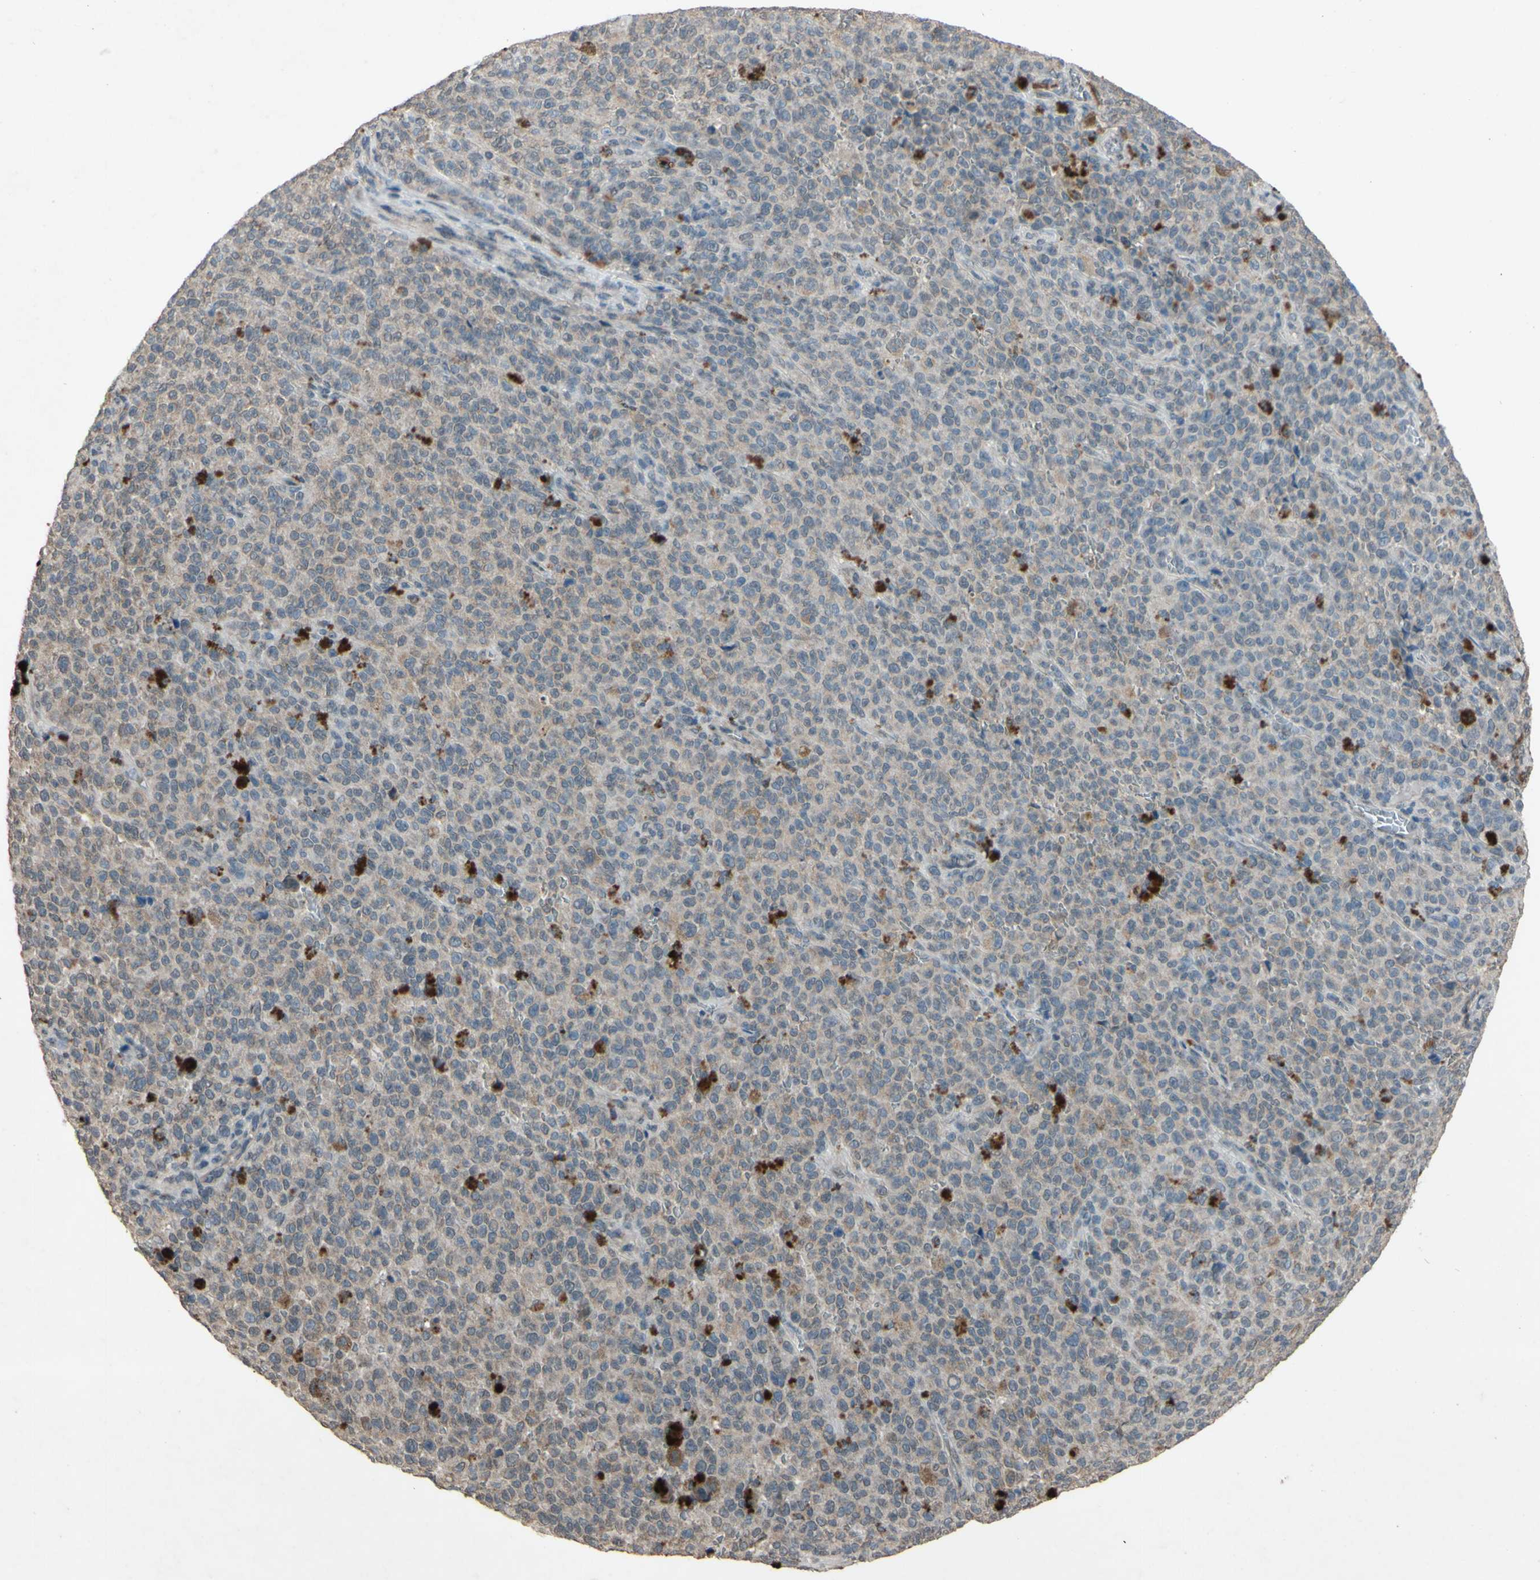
{"staining": {"intensity": "weak", "quantity": "<25%", "location": "cytoplasmic/membranous"}, "tissue": "melanoma", "cell_type": "Tumor cells", "image_type": "cancer", "snomed": [{"axis": "morphology", "description": "Malignant melanoma, NOS"}, {"axis": "topography", "description": "Skin"}], "caption": "An immunohistochemistry photomicrograph of melanoma is shown. There is no staining in tumor cells of melanoma.", "gene": "CDCP1", "patient": {"sex": "female", "age": 82}}